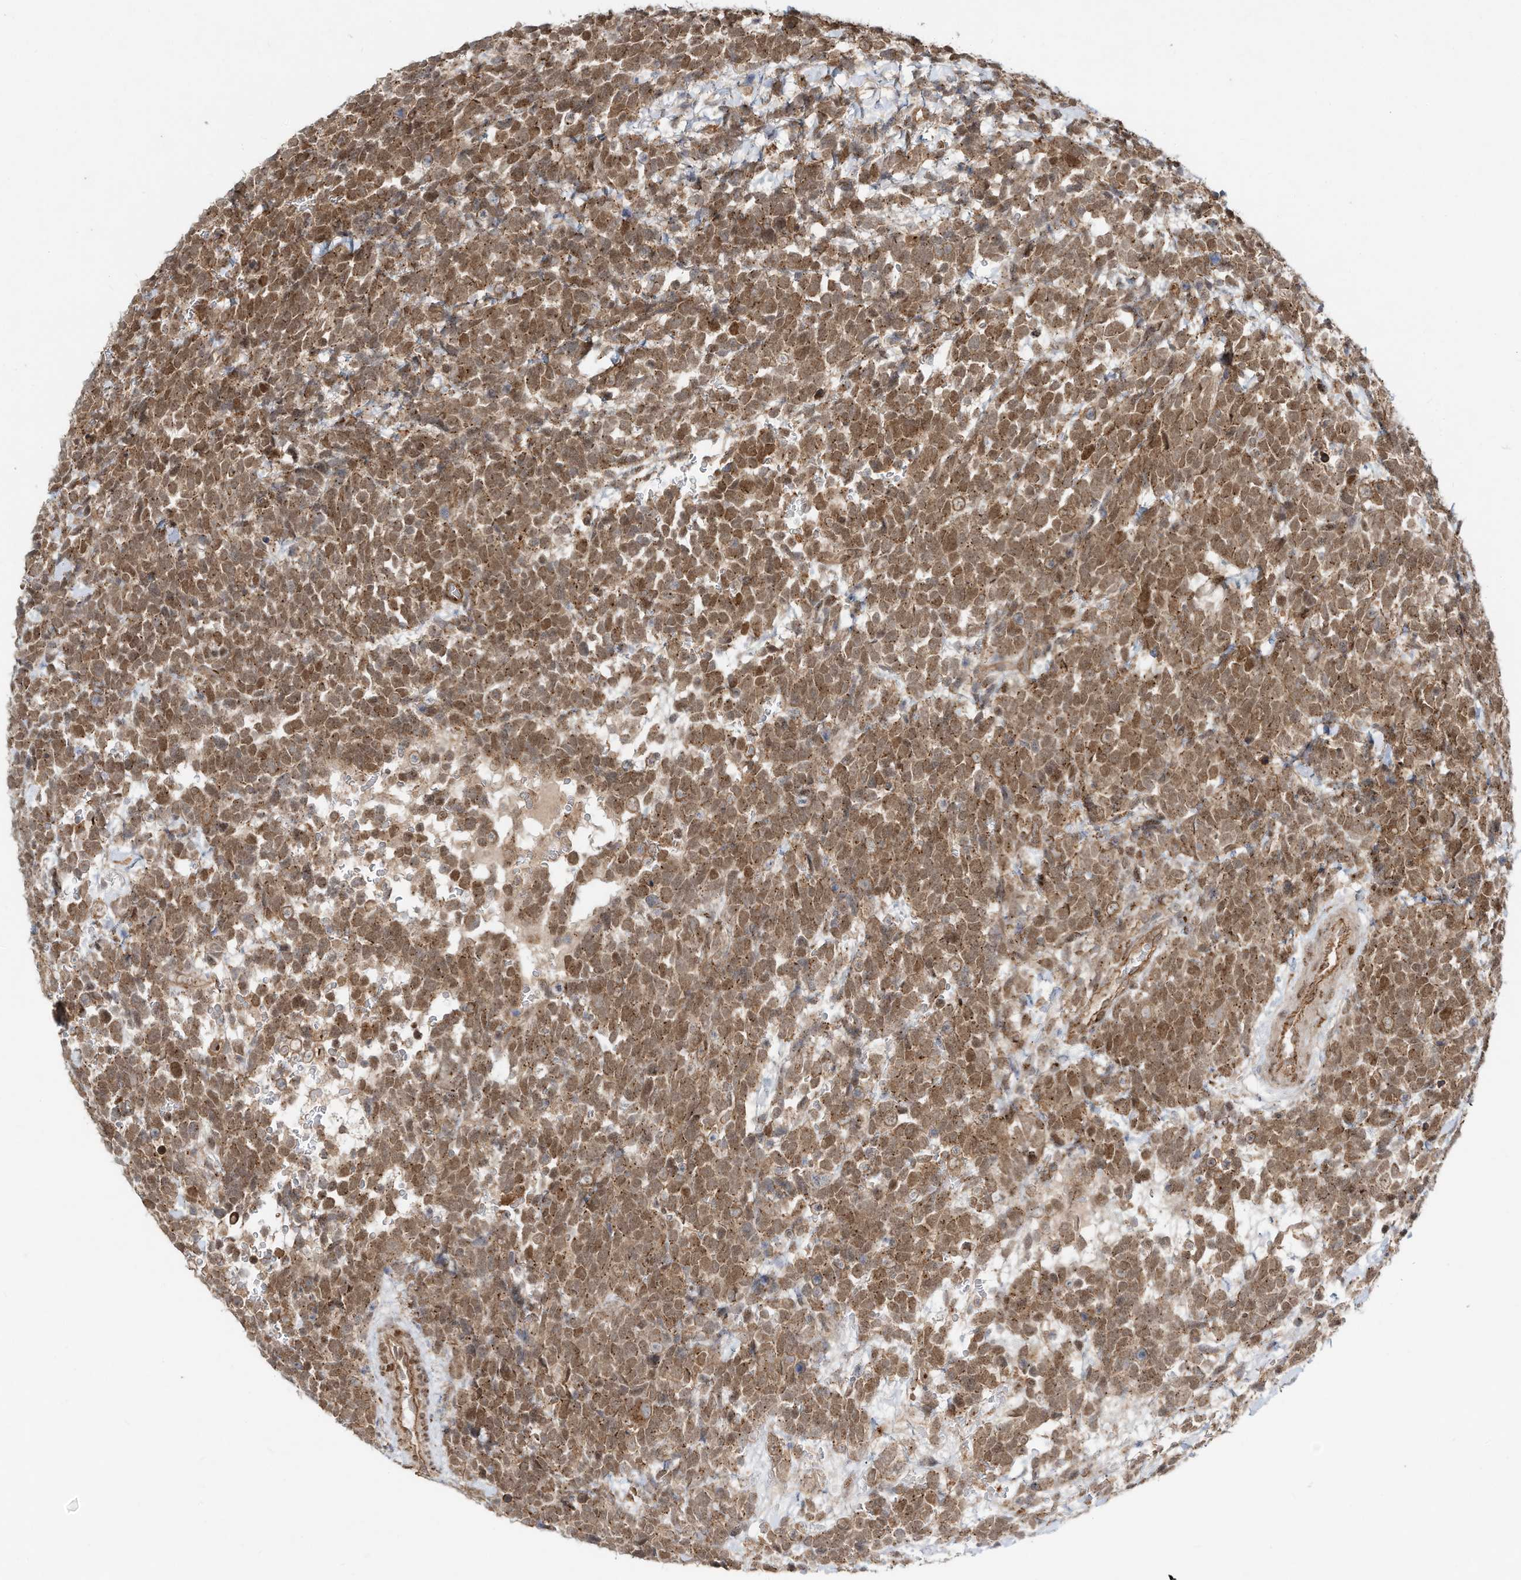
{"staining": {"intensity": "moderate", "quantity": ">75%", "location": "cytoplasmic/membranous,nuclear"}, "tissue": "urothelial cancer", "cell_type": "Tumor cells", "image_type": "cancer", "snomed": [{"axis": "morphology", "description": "Urothelial carcinoma, High grade"}, {"axis": "topography", "description": "Urinary bladder"}], "caption": "A brown stain highlights moderate cytoplasmic/membranous and nuclear expression of a protein in human urothelial cancer tumor cells.", "gene": "CUX1", "patient": {"sex": "female", "age": 82}}